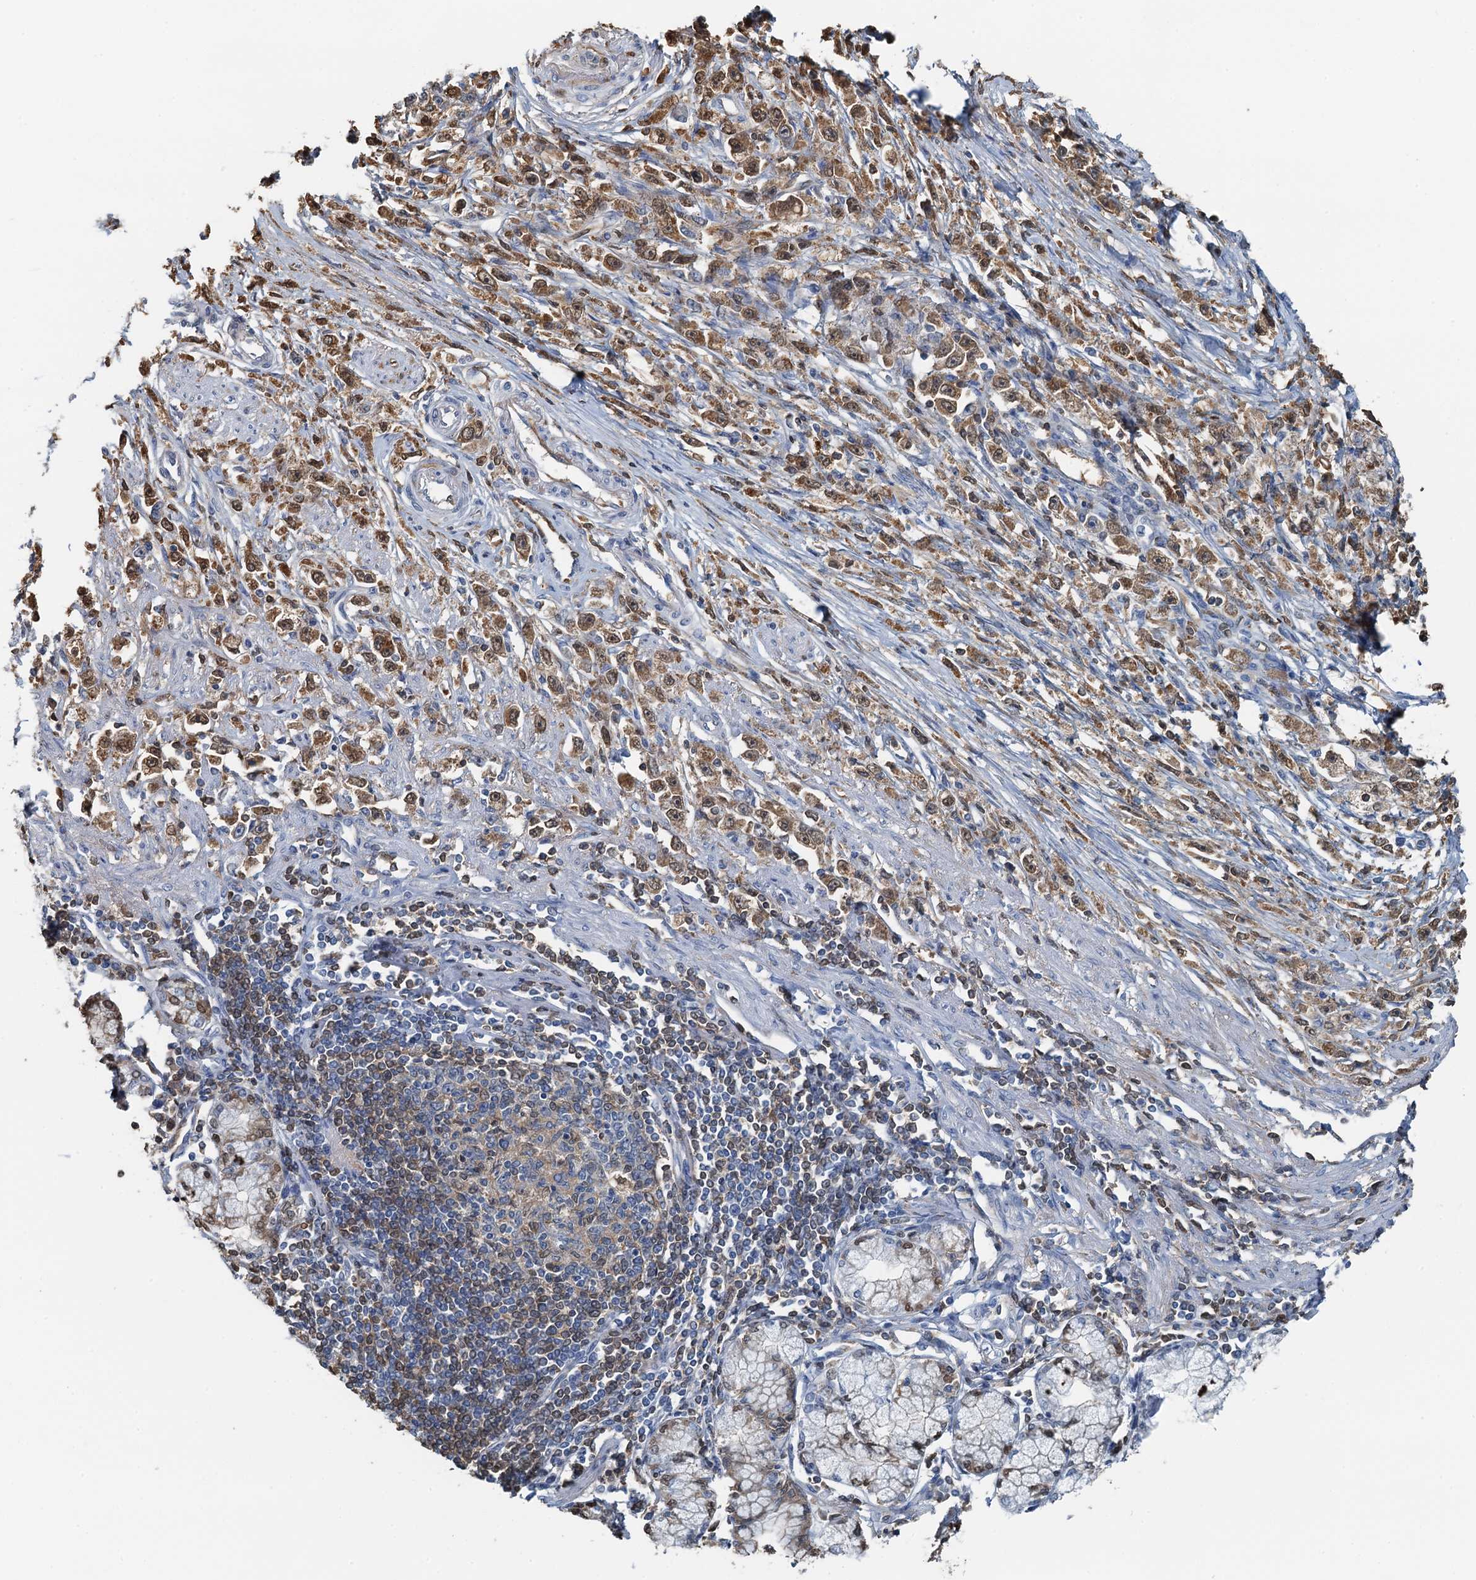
{"staining": {"intensity": "moderate", "quantity": ">75%", "location": "cytoplasmic/membranous"}, "tissue": "stomach cancer", "cell_type": "Tumor cells", "image_type": "cancer", "snomed": [{"axis": "morphology", "description": "Adenocarcinoma, NOS"}, {"axis": "topography", "description": "Stomach"}], "caption": "A brown stain shows moderate cytoplasmic/membranous positivity of a protein in adenocarcinoma (stomach) tumor cells.", "gene": "LSM14B", "patient": {"sex": "female", "age": 59}}